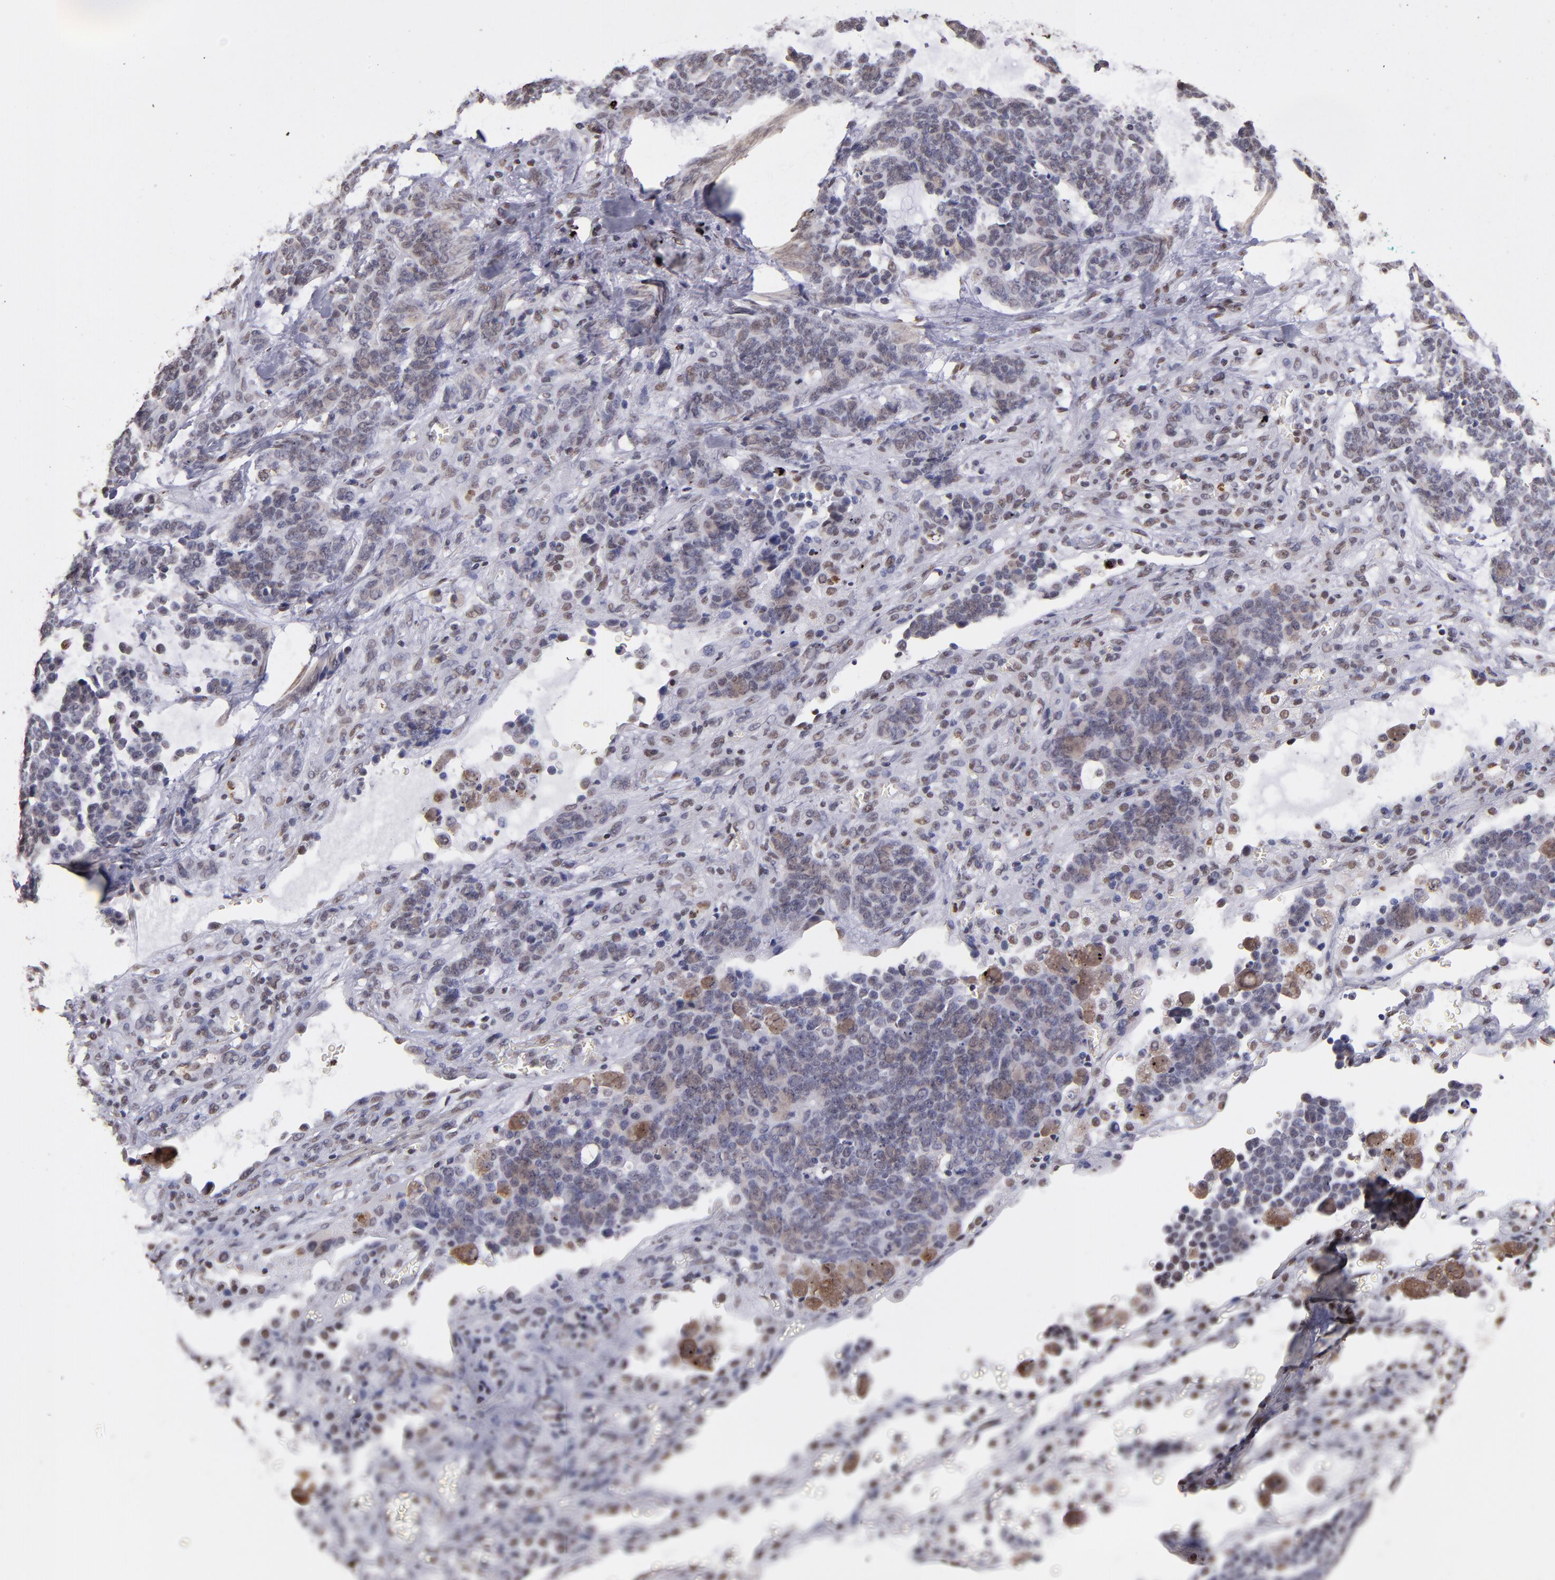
{"staining": {"intensity": "weak", "quantity": "25%-75%", "location": "nuclear"}, "tissue": "lung cancer", "cell_type": "Tumor cells", "image_type": "cancer", "snomed": [{"axis": "morphology", "description": "Neoplasm, malignant, NOS"}, {"axis": "topography", "description": "Lung"}], "caption": "DAB immunohistochemical staining of lung cancer (malignant neoplasm) exhibits weak nuclear protein staining in approximately 25%-75% of tumor cells.", "gene": "SP1", "patient": {"sex": "female", "age": 58}}